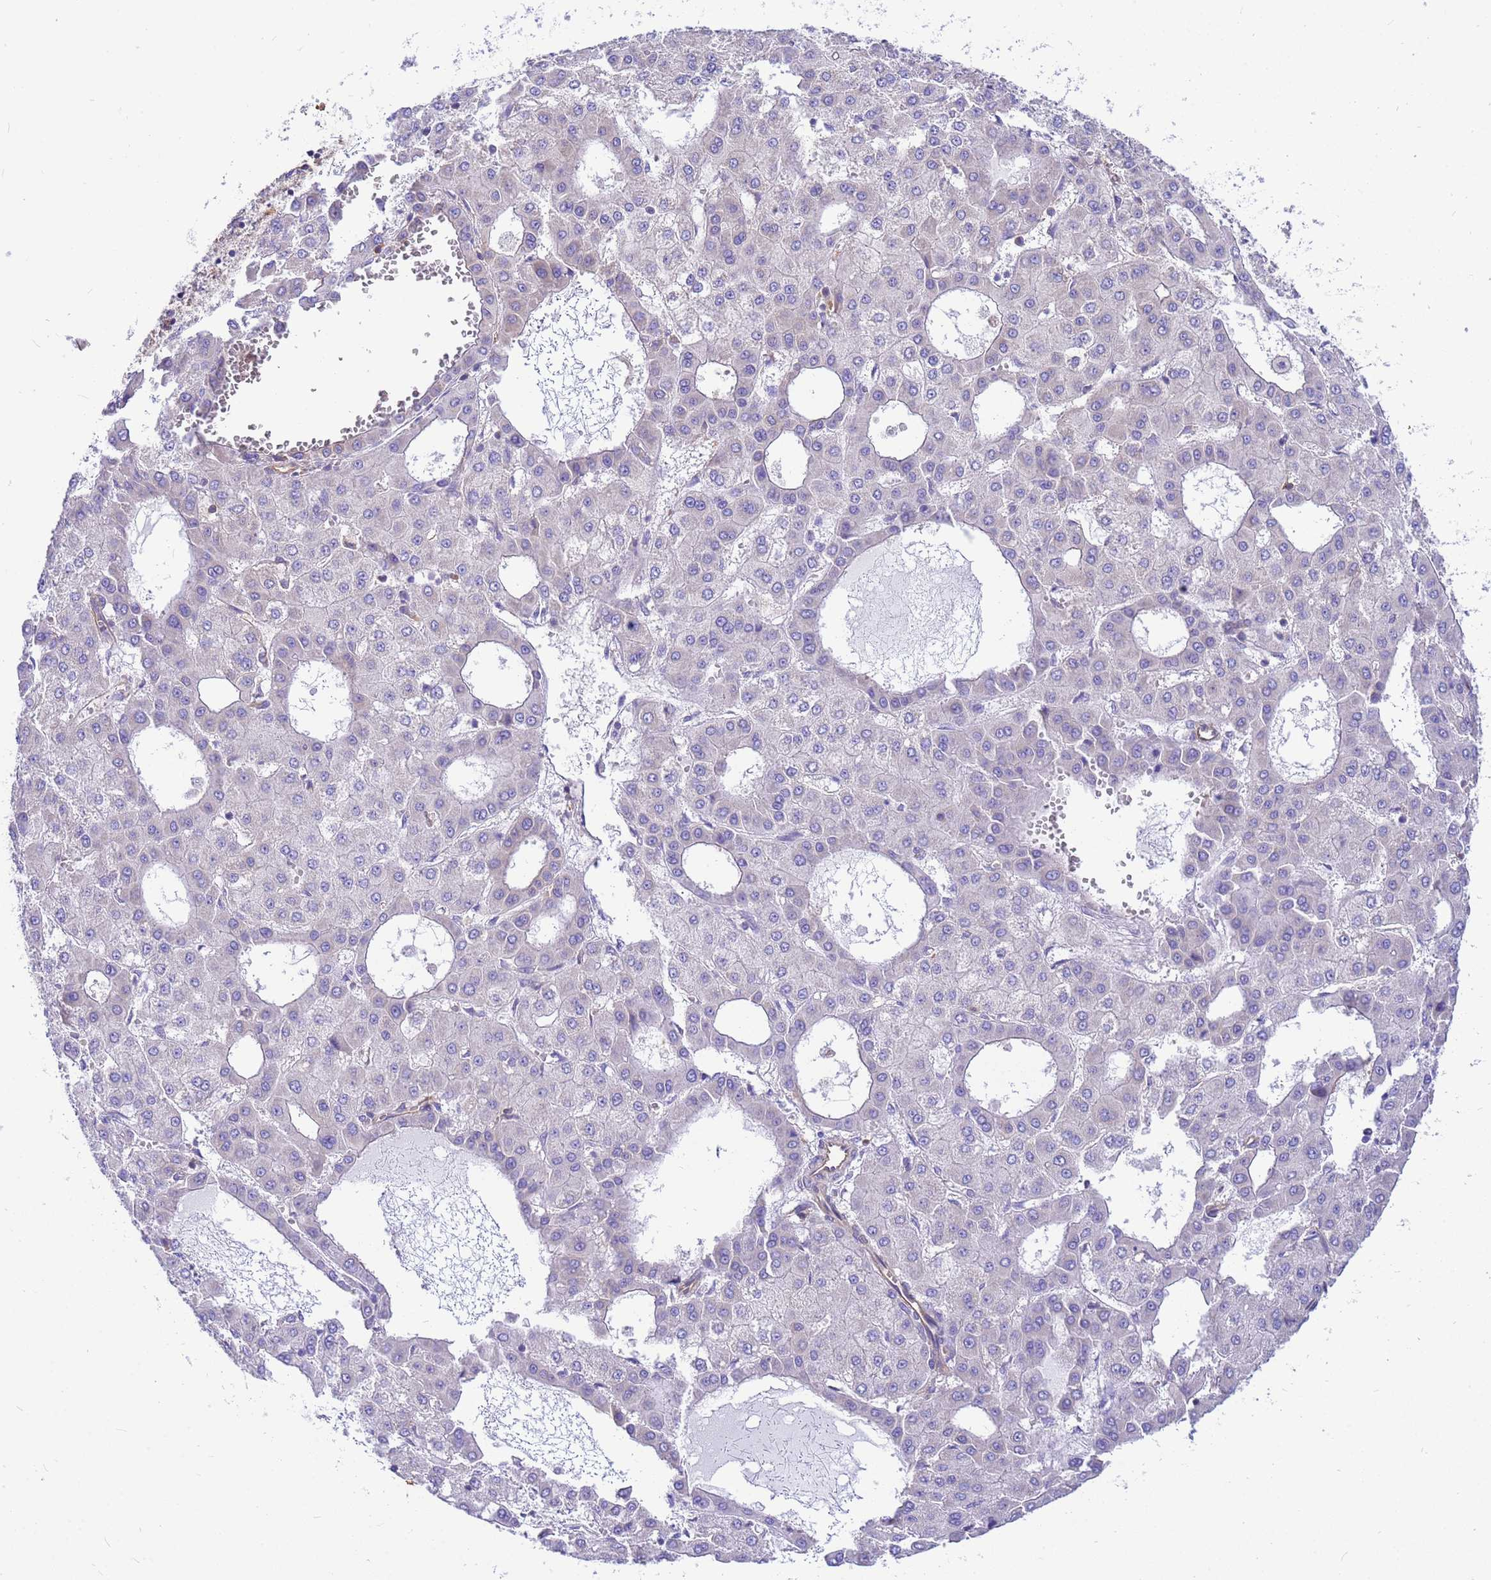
{"staining": {"intensity": "negative", "quantity": "none", "location": "none"}, "tissue": "liver cancer", "cell_type": "Tumor cells", "image_type": "cancer", "snomed": [{"axis": "morphology", "description": "Carcinoma, Hepatocellular, NOS"}, {"axis": "topography", "description": "Liver"}], "caption": "A photomicrograph of liver cancer (hepatocellular carcinoma) stained for a protein demonstrates no brown staining in tumor cells. Nuclei are stained in blue.", "gene": "TUBB1", "patient": {"sex": "male", "age": 47}}